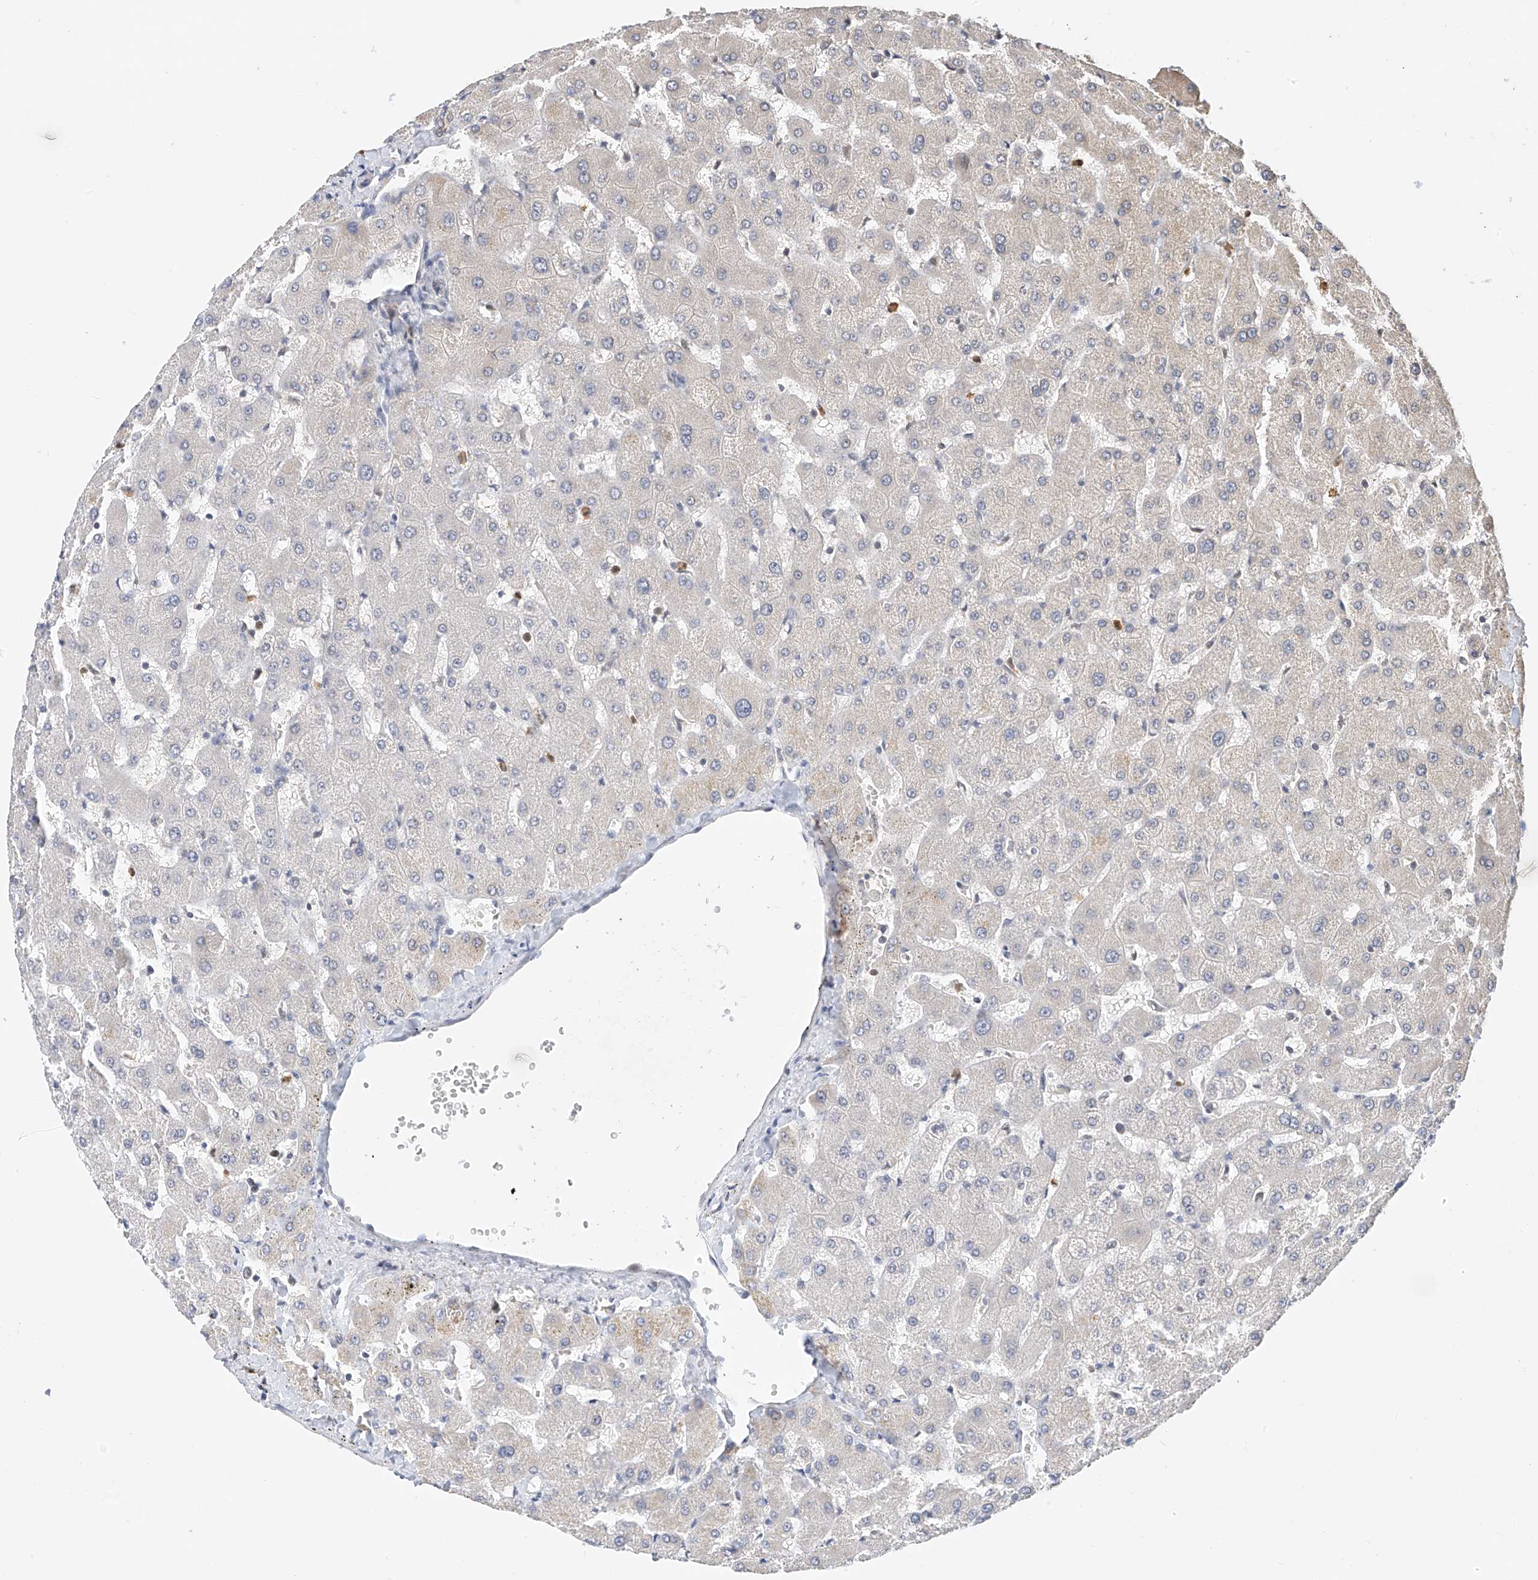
{"staining": {"intensity": "moderate", "quantity": "25%-75%", "location": "cytoplasmic/membranous"}, "tissue": "liver", "cell_type": "Cholangiocytes", "image_type": "normal", "snomed": [{"axis": "morphology", "description": "Normal tissue, NOS"}, {"axis": "topography", "description": "Liver"}], "caption": "Protein staining of benign liver reveals moderate cytoplasmic/membranous staining in about 25%-75% of cholangiocytes. Using DAB (3,3'-diaminobenzidine) (brown) and hematoxylin (blue) stains, captured at high magnification using brightfield microscopy.", "gene": "OFD1", "patient": {"sex": "female", "age": 63}}